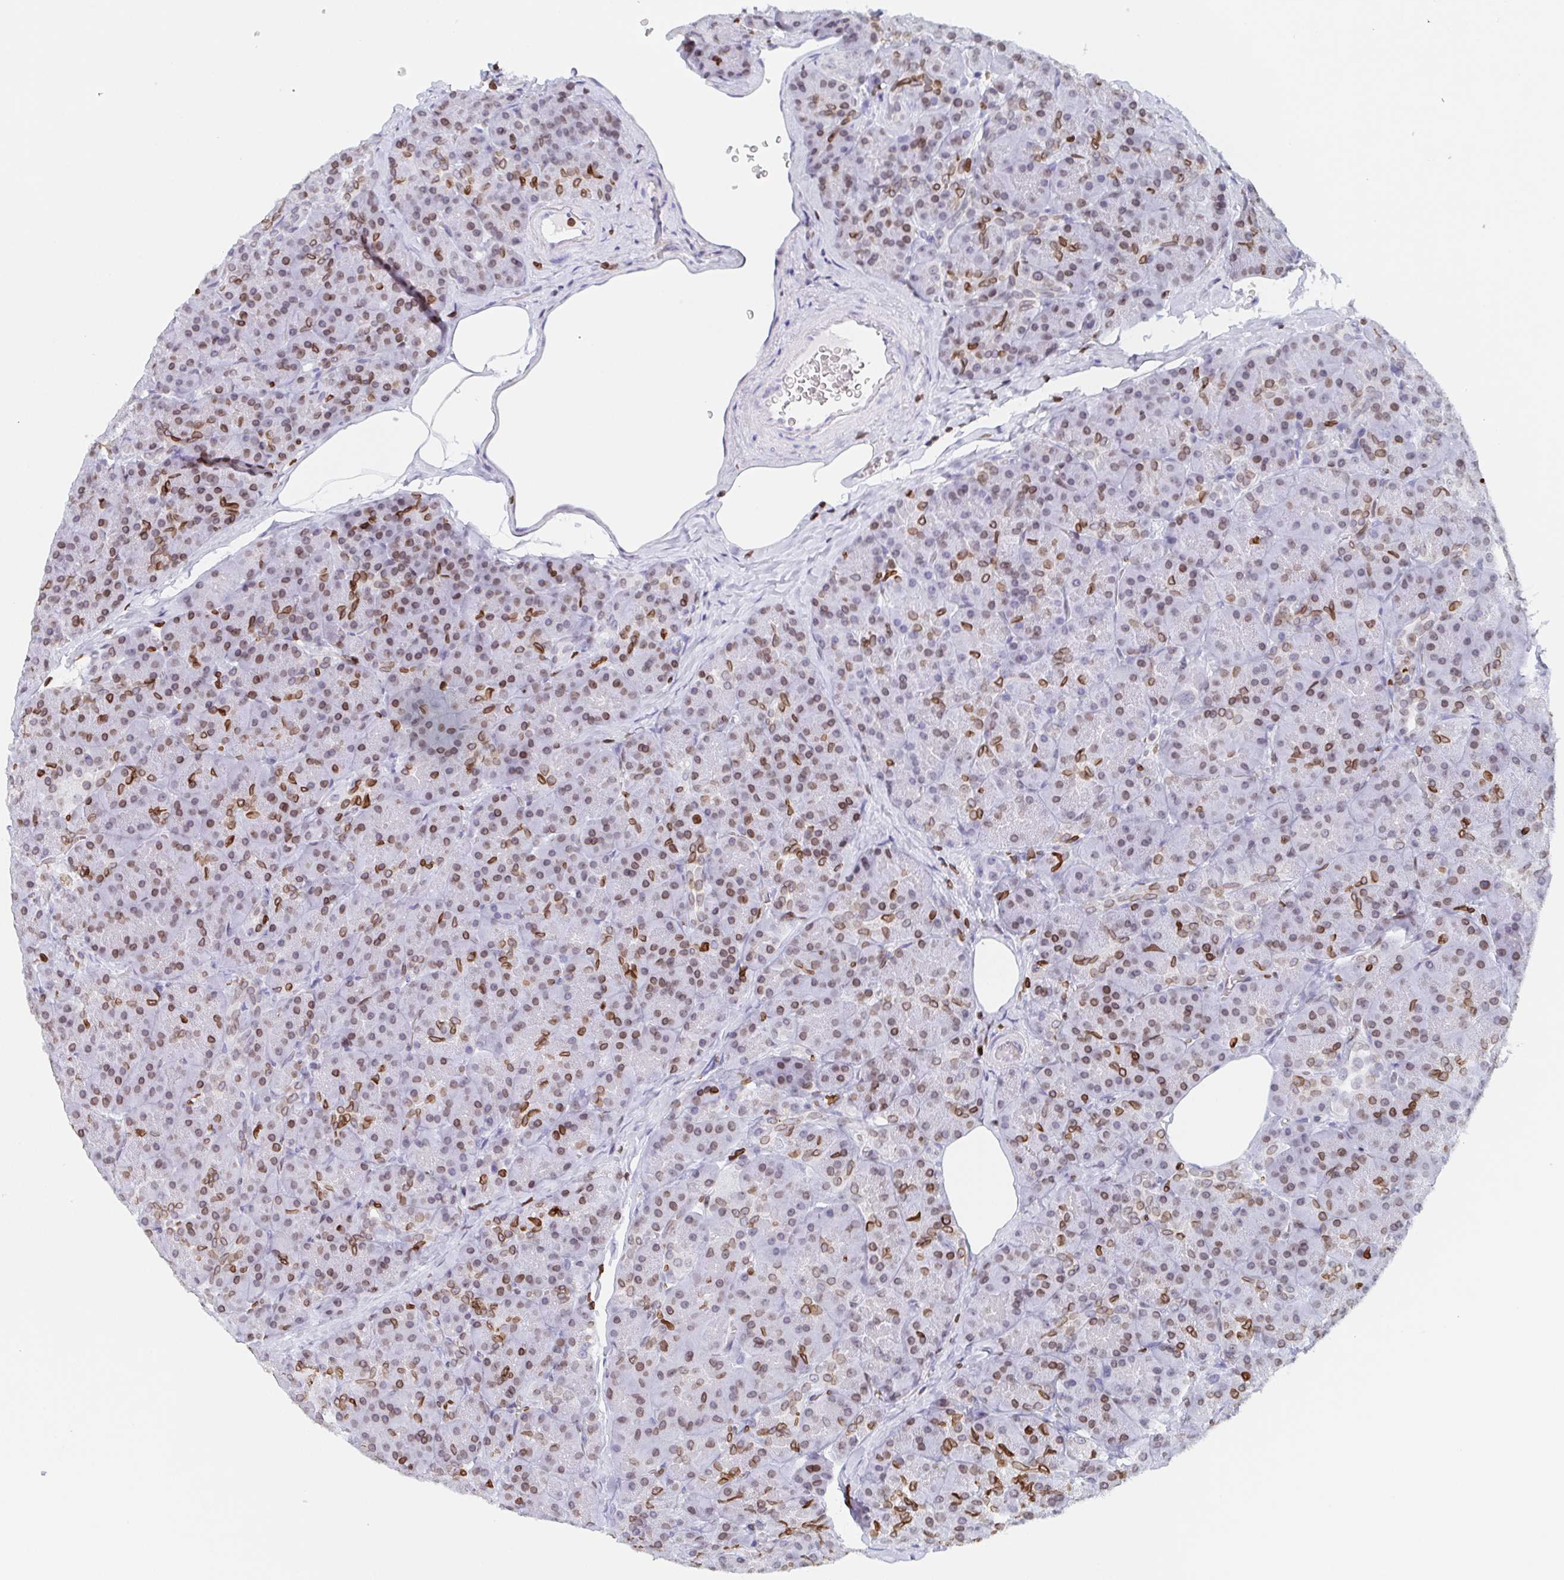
{"staining": {"intensity": "moderate", "quantity": "25%-75%", "location": "cytoplasmic/membranous,nuclear"}, "tissue": "pancreas", "cell_type": "Exocrine glandular cells", "image_type": "normal", "snomed": [{"axis": "morphology", "description": "Normal tissue, NOS"}, {"axis": "topography", "description": "Pancreas"}], "caption": "A micrograph of human pancreas stained for a protein exhibits moderate cytoplasmic/membranous,nuclear brown staining in exocrine glandular cells.", "gene": "BTBD7", "patient": {"sex": "male", "age": 57}}